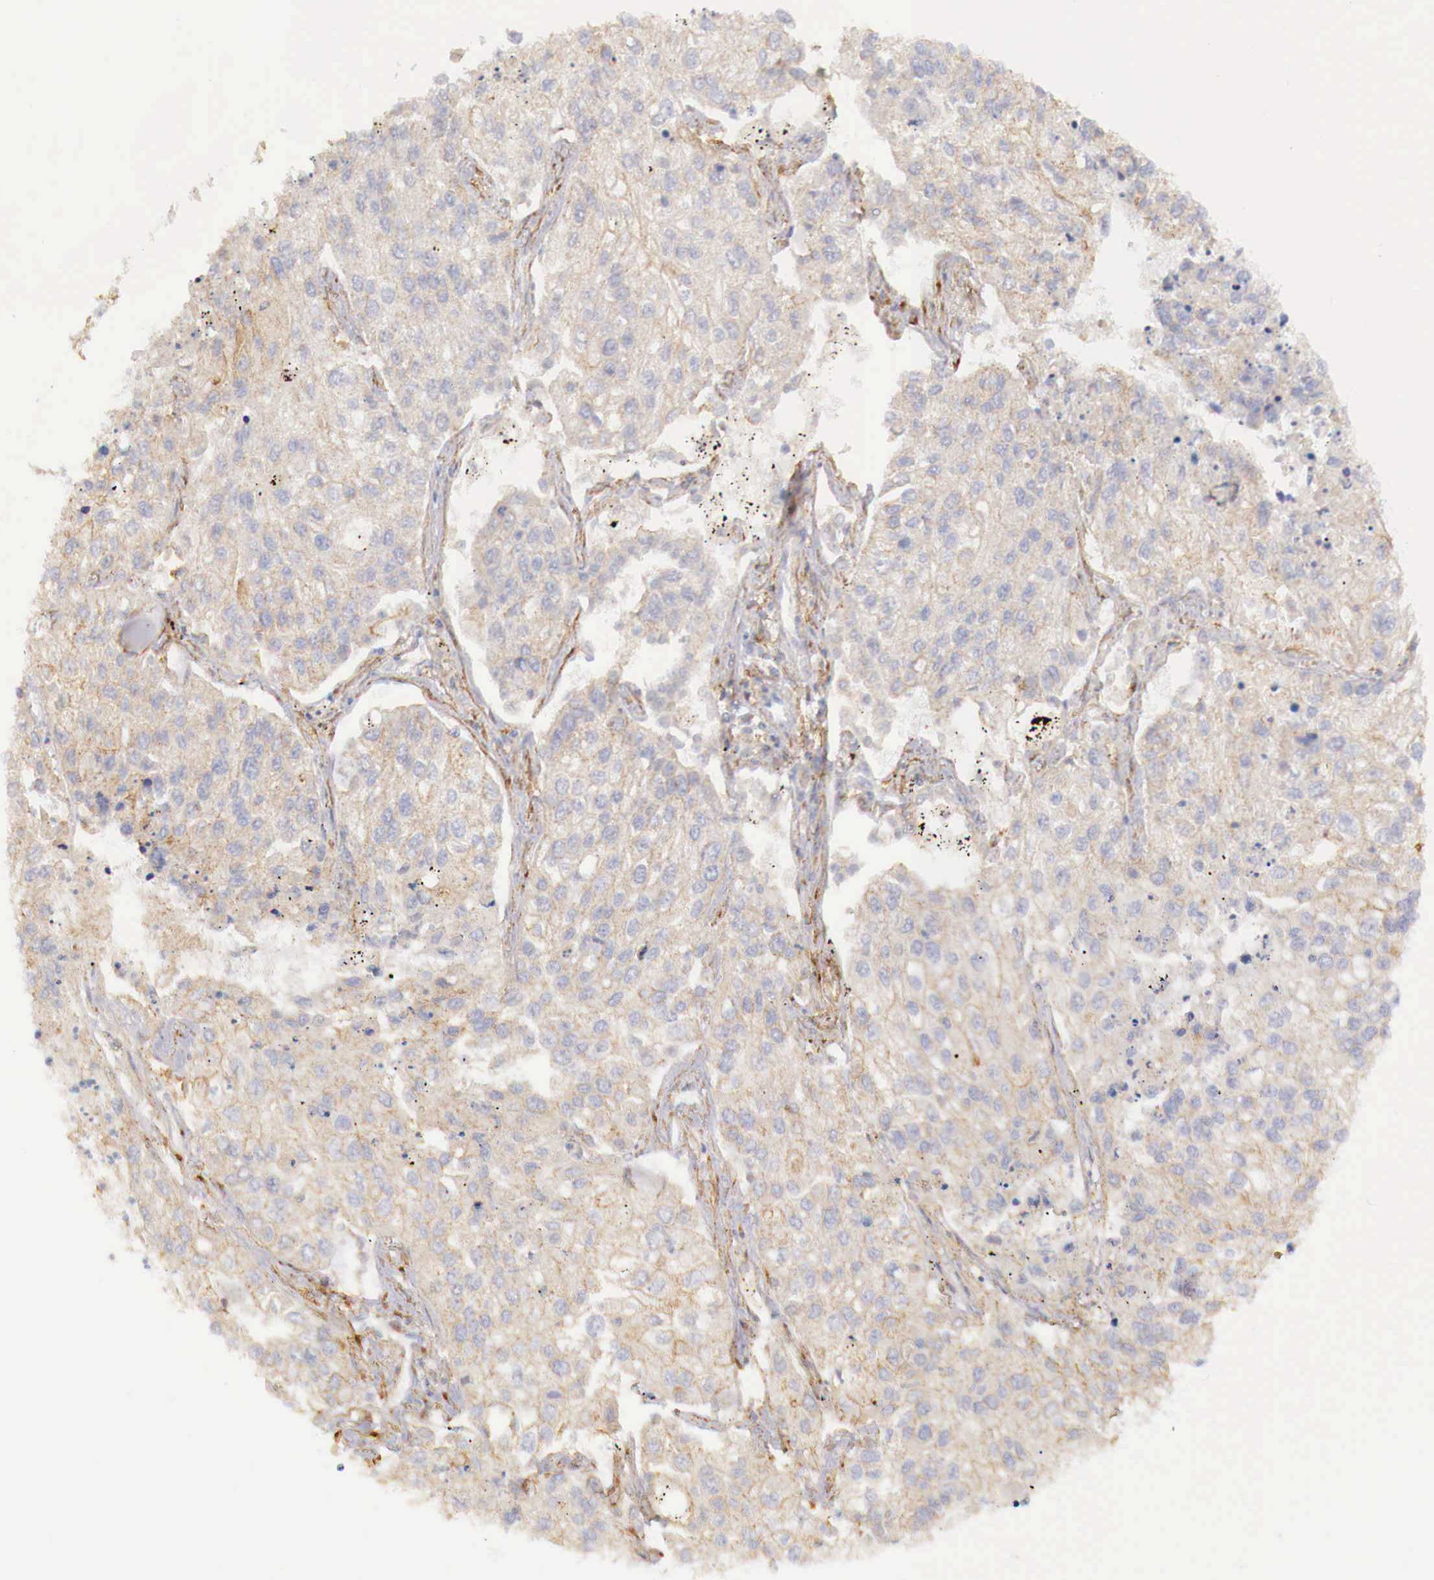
{"staining": {"intensity": "weak", "quantity": ">75%", "location": "cytoplasmic/membranous"}, "tissue": "lung cancer", "cell_type": "Tumor cells", "image_type": "cancer", "snomed": [{"axis": "morphology", "description": "Squamous cell carcinoma, NOS"}, {"axis": "topography", "description": "Lung"}], "caption": "Protein expression analysis of human squamous cell carcinoma (lung) reveals weak cytoplasmic/membranous staining in approximately >75% of tumor cells.", "gene": "KLHDC7B", "patient": {"sex": "male", "age": 75}}